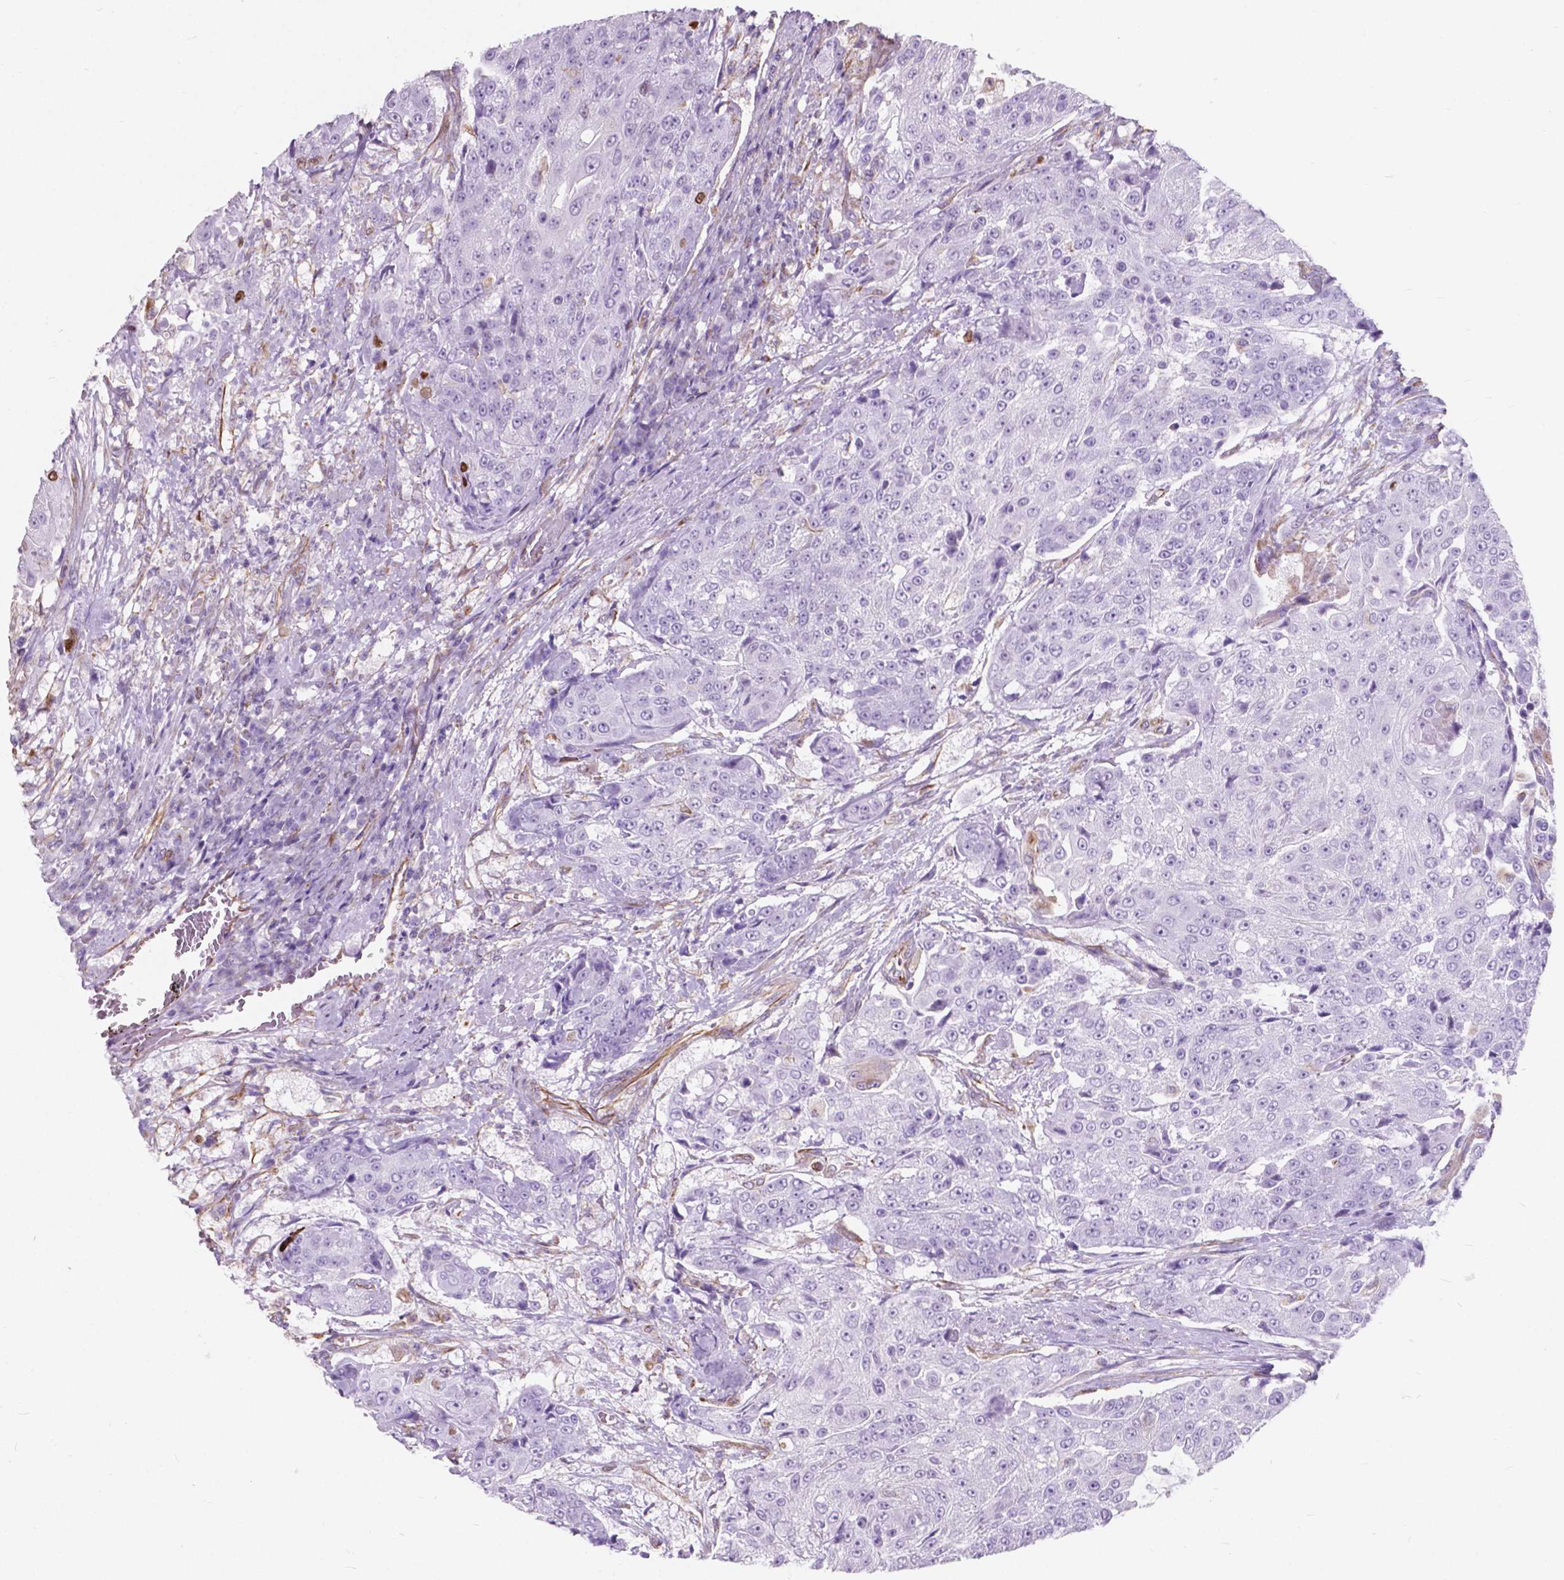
{"staining": {"intensity": "negative", "quantity": "none", "location": "none"}, "tissue": "urothelial cancer", "cell_type": "Tumor cells", "image_type": "cancer", "snomed": [{"axis": "morphology", "description": "Urothelial carcinoma, High grade"}, {"axis": "topography", "description": "Urinary bladder"}], "caption": "An immunohistochemistry (IHC) histopathology image of urothelial cancer is shown. There is no staining in tumor cells of urothelial cancer.", "gene": "AMOT", "patient": {"sex": "female", "age": 63}}